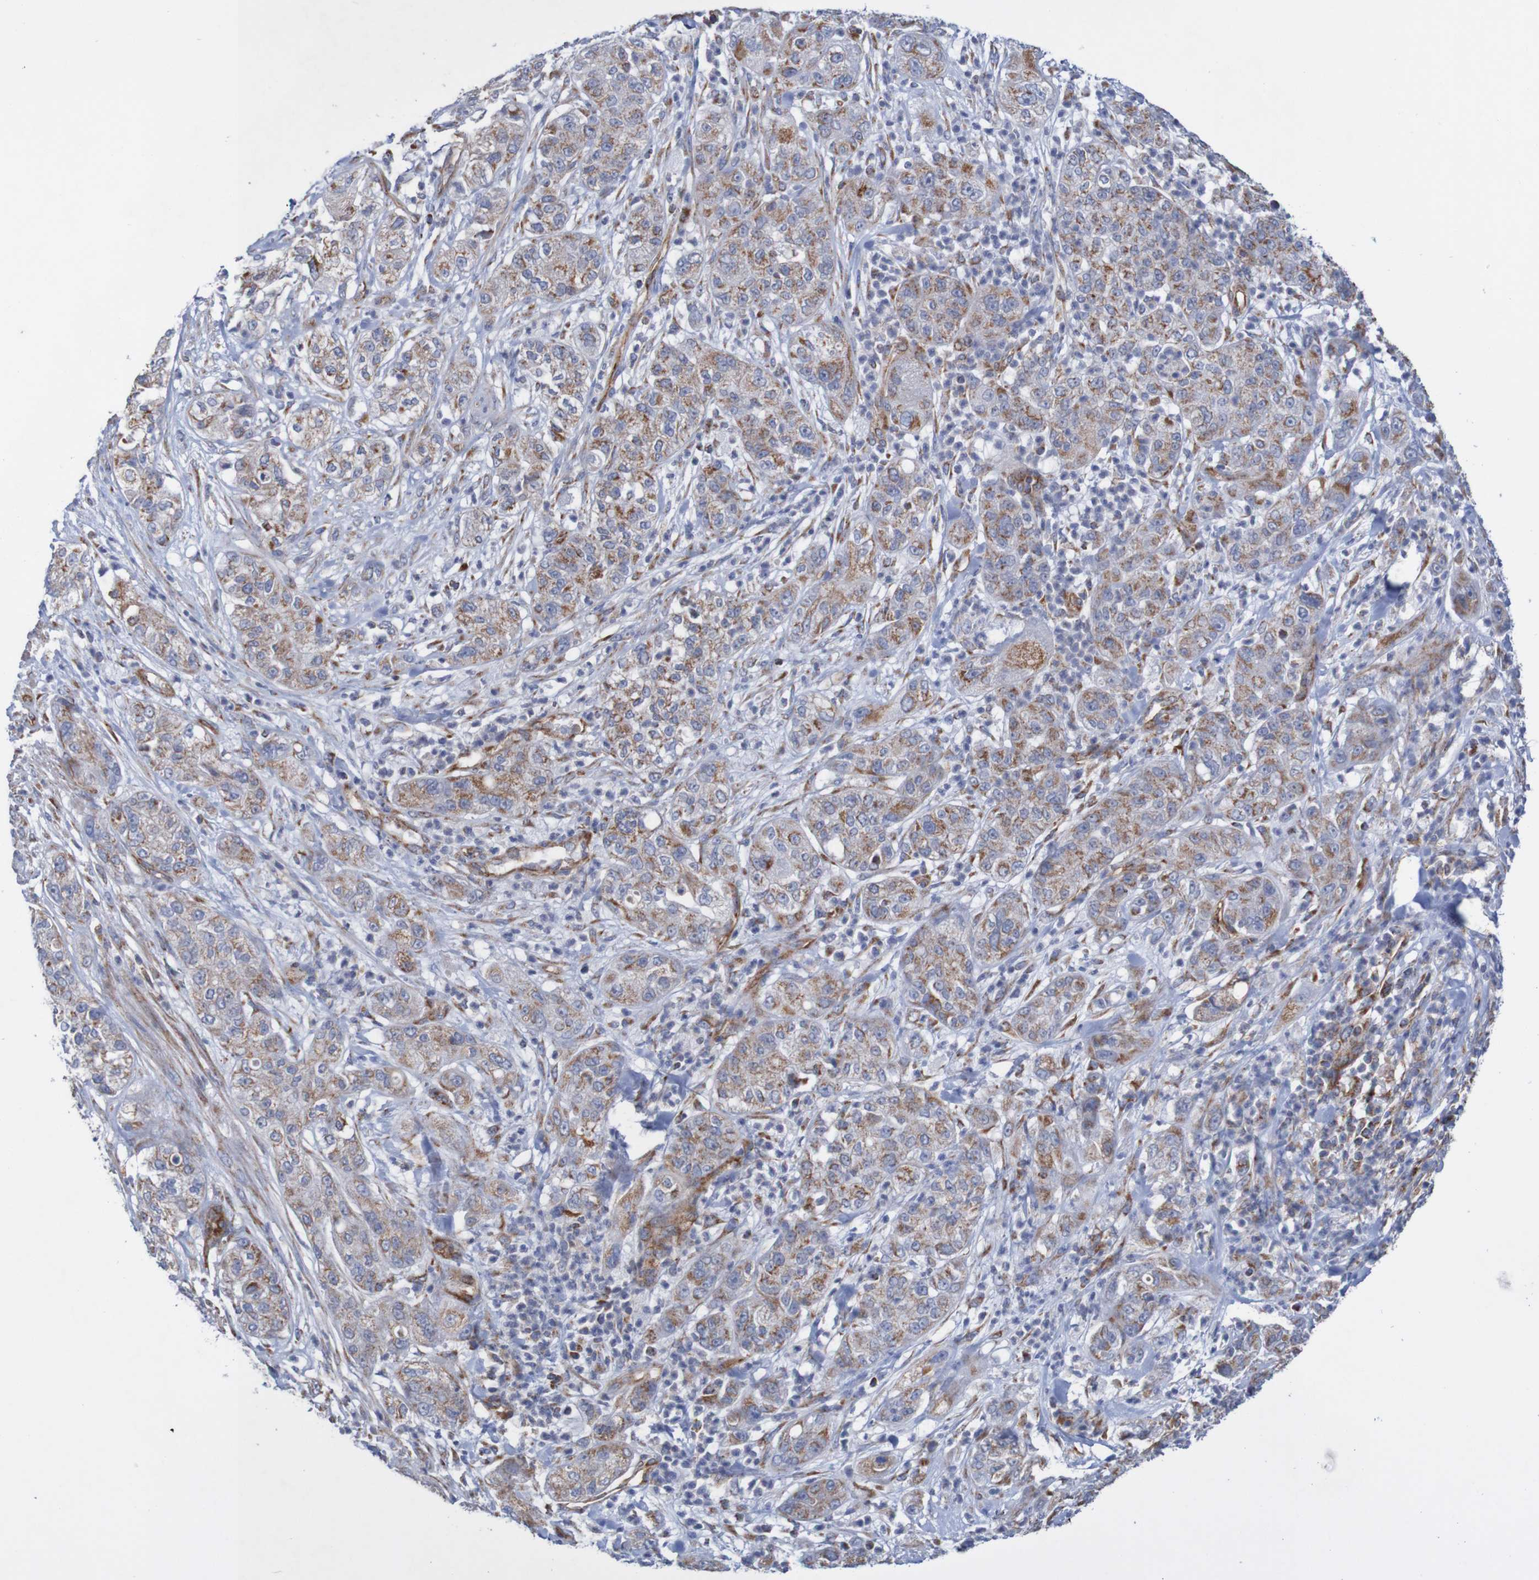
{"staining": {"intensity": "moderate", "quantity": ">75%", "location": "cytoplasmic/membranous"}, "tissue": "pancreatic cancer", "cell_type": "Tumor cells", "image_type": "cancer", "snomed": [{"axis": "morphology", "description": "Adenocarcinoma, NOS"}, {"axis": "topography", "description": "Pancreas"}], "caption": "DAB immunohistochemical staining of human pancreatic cancer demonstrates moderate cytoplasmic/membranous protein staining in approximately >75% of tumor cells.", "gene": "MMEL1", "patient": {"sex": "female", "age": 78}}